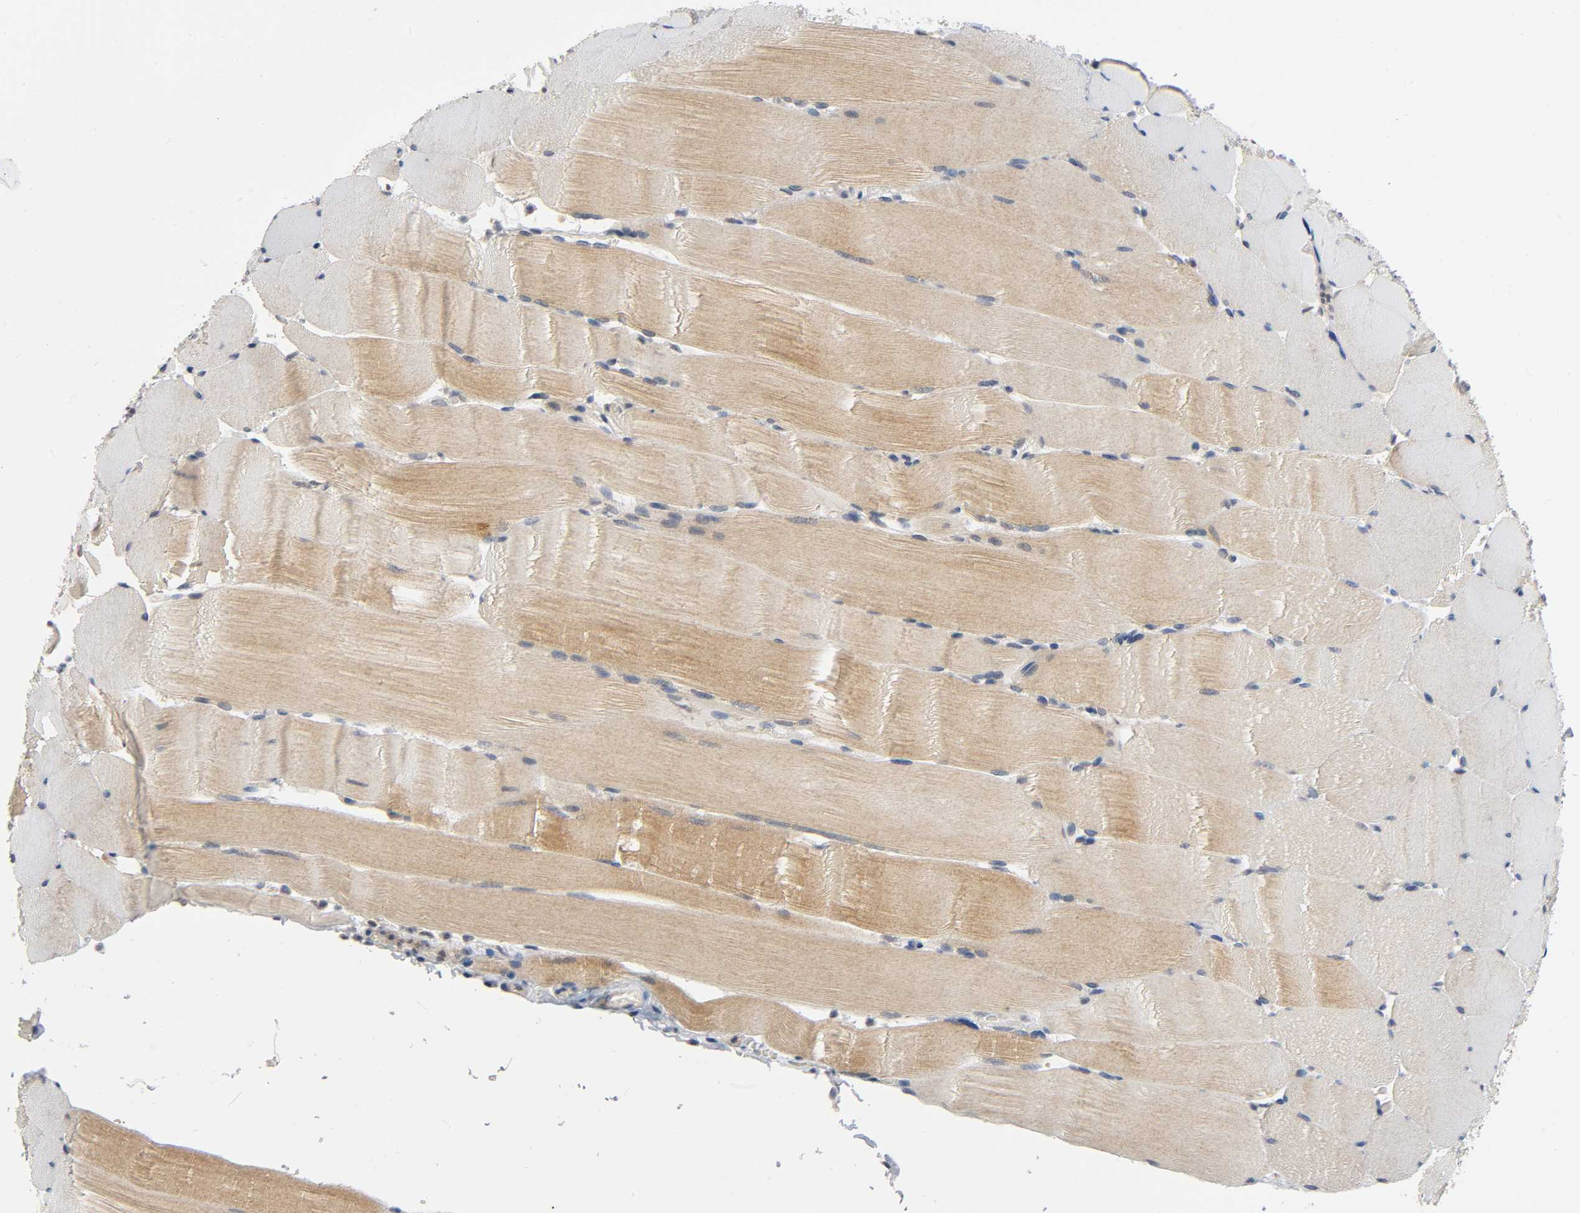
{"staining": {"intensity": "moderate", "quantity": ">75%", "location": "cytoplasmic/membranous"}, "tissue": "skeletal muscle", "cell_type": "Myocytes", "image_type": "normal", "snomed": [{"axis": "morphology", "description": "Normal tissue, NOS"}, {"axis": "topography", "description": "Skeletal muscle"}], "caption": "A brown stain highlights moderate cytoplasmic/membranous positivity of a protein in myocytes of benign skeletal muscle. (DAB (3,3'-diaminobenzidine) IHC with brightfield microscopy, high magnification).", "gene": "MAPK8", "patient": {"sex": "male", "age": 62}}